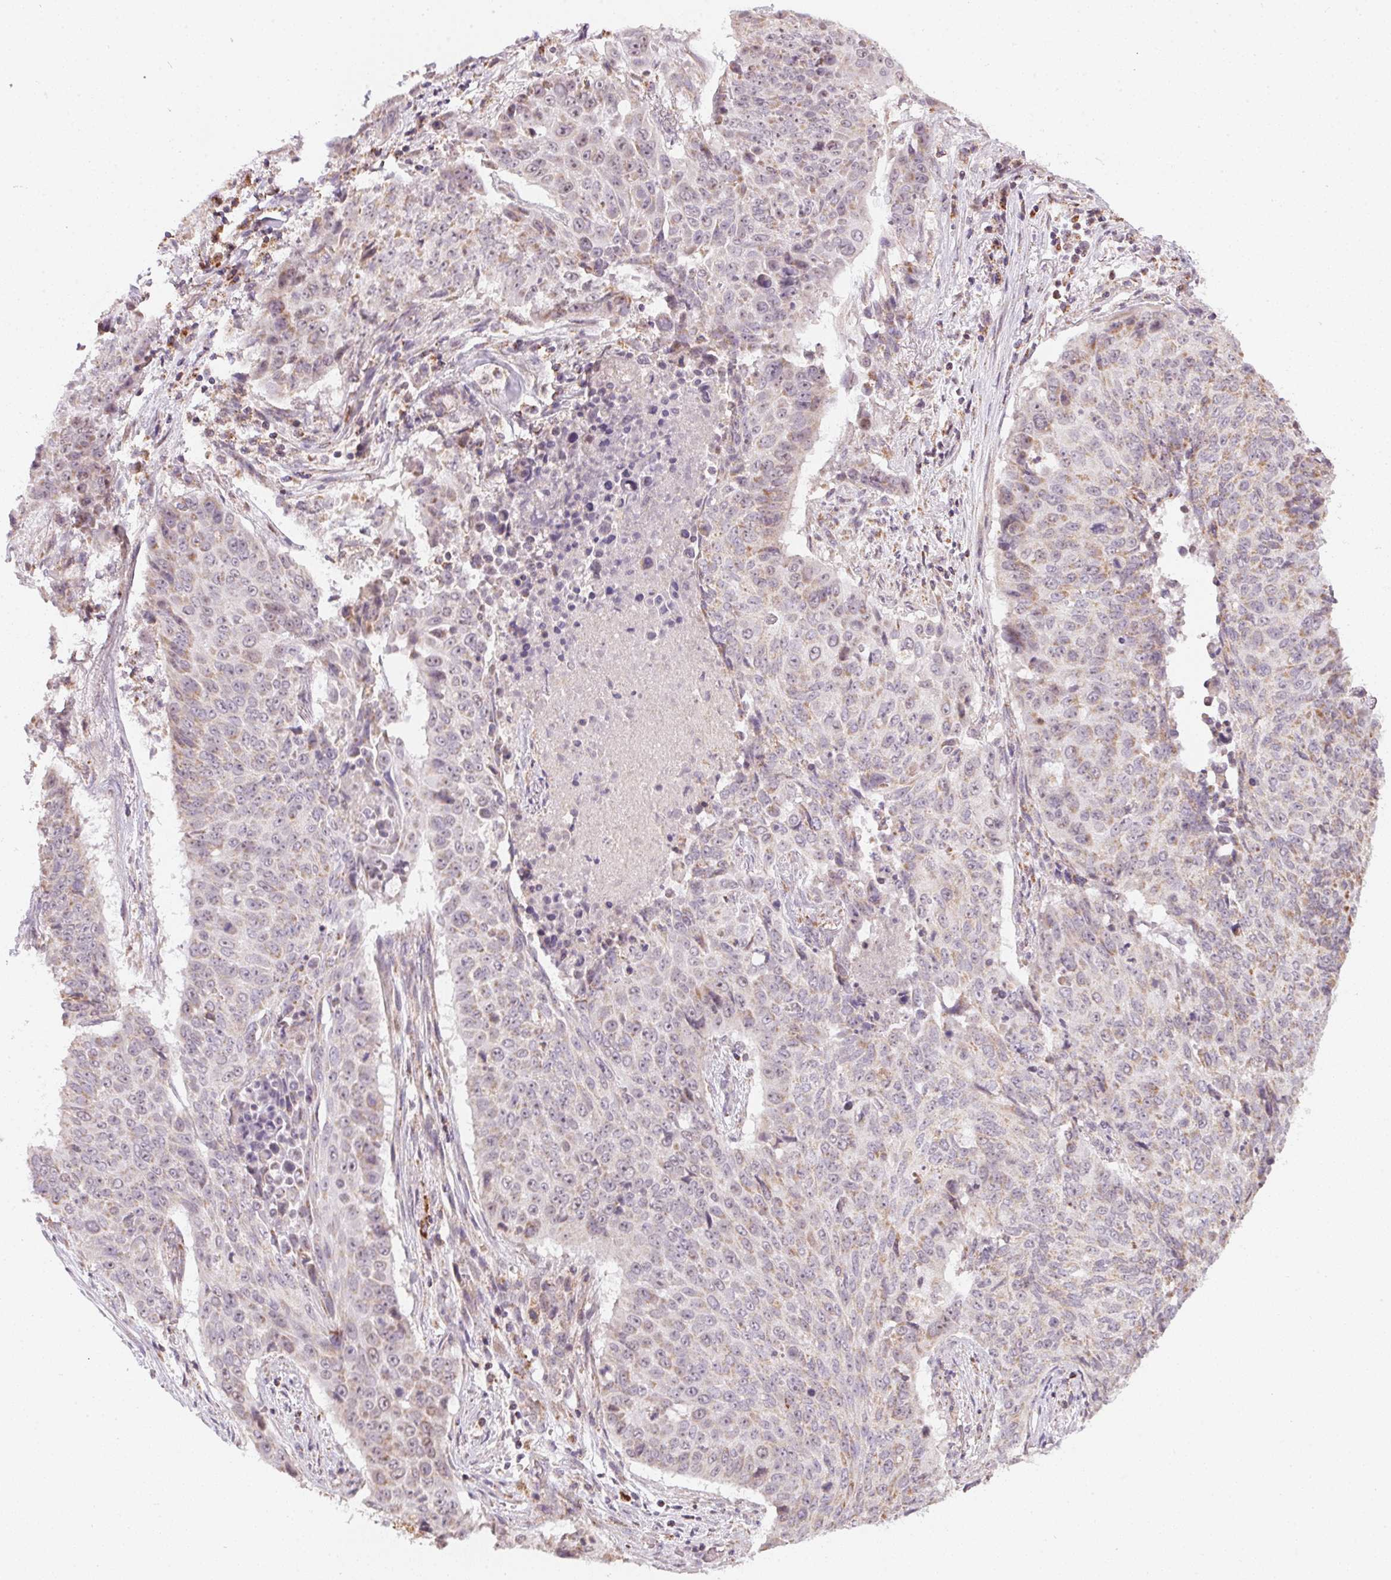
{"staining": {"intensity": "weak", "quantity": "<25%", "location": "cytoplasmic/membranous"}, "tissue": "lung cancer", "cell_type": "Tumor cells", "image_type": "cancer", "snomed": [{"axis": "morphology", "description": "Normal tissue, NOS"}, {"axis": "morphology", "description": "Squamous cell carcinoma, NOS"}, {"axis": "topography", "description": "Bronchus"}, {"axis": "topography", "description": "Lung"}], "caption": "This is an immunohistochemistry (IHC) micrograph of human squamous cell carcinoma (lung). There is no positivity in tumor cells.", "gene": "COQ7", "patient": {"sex": "male", "age": 64}}